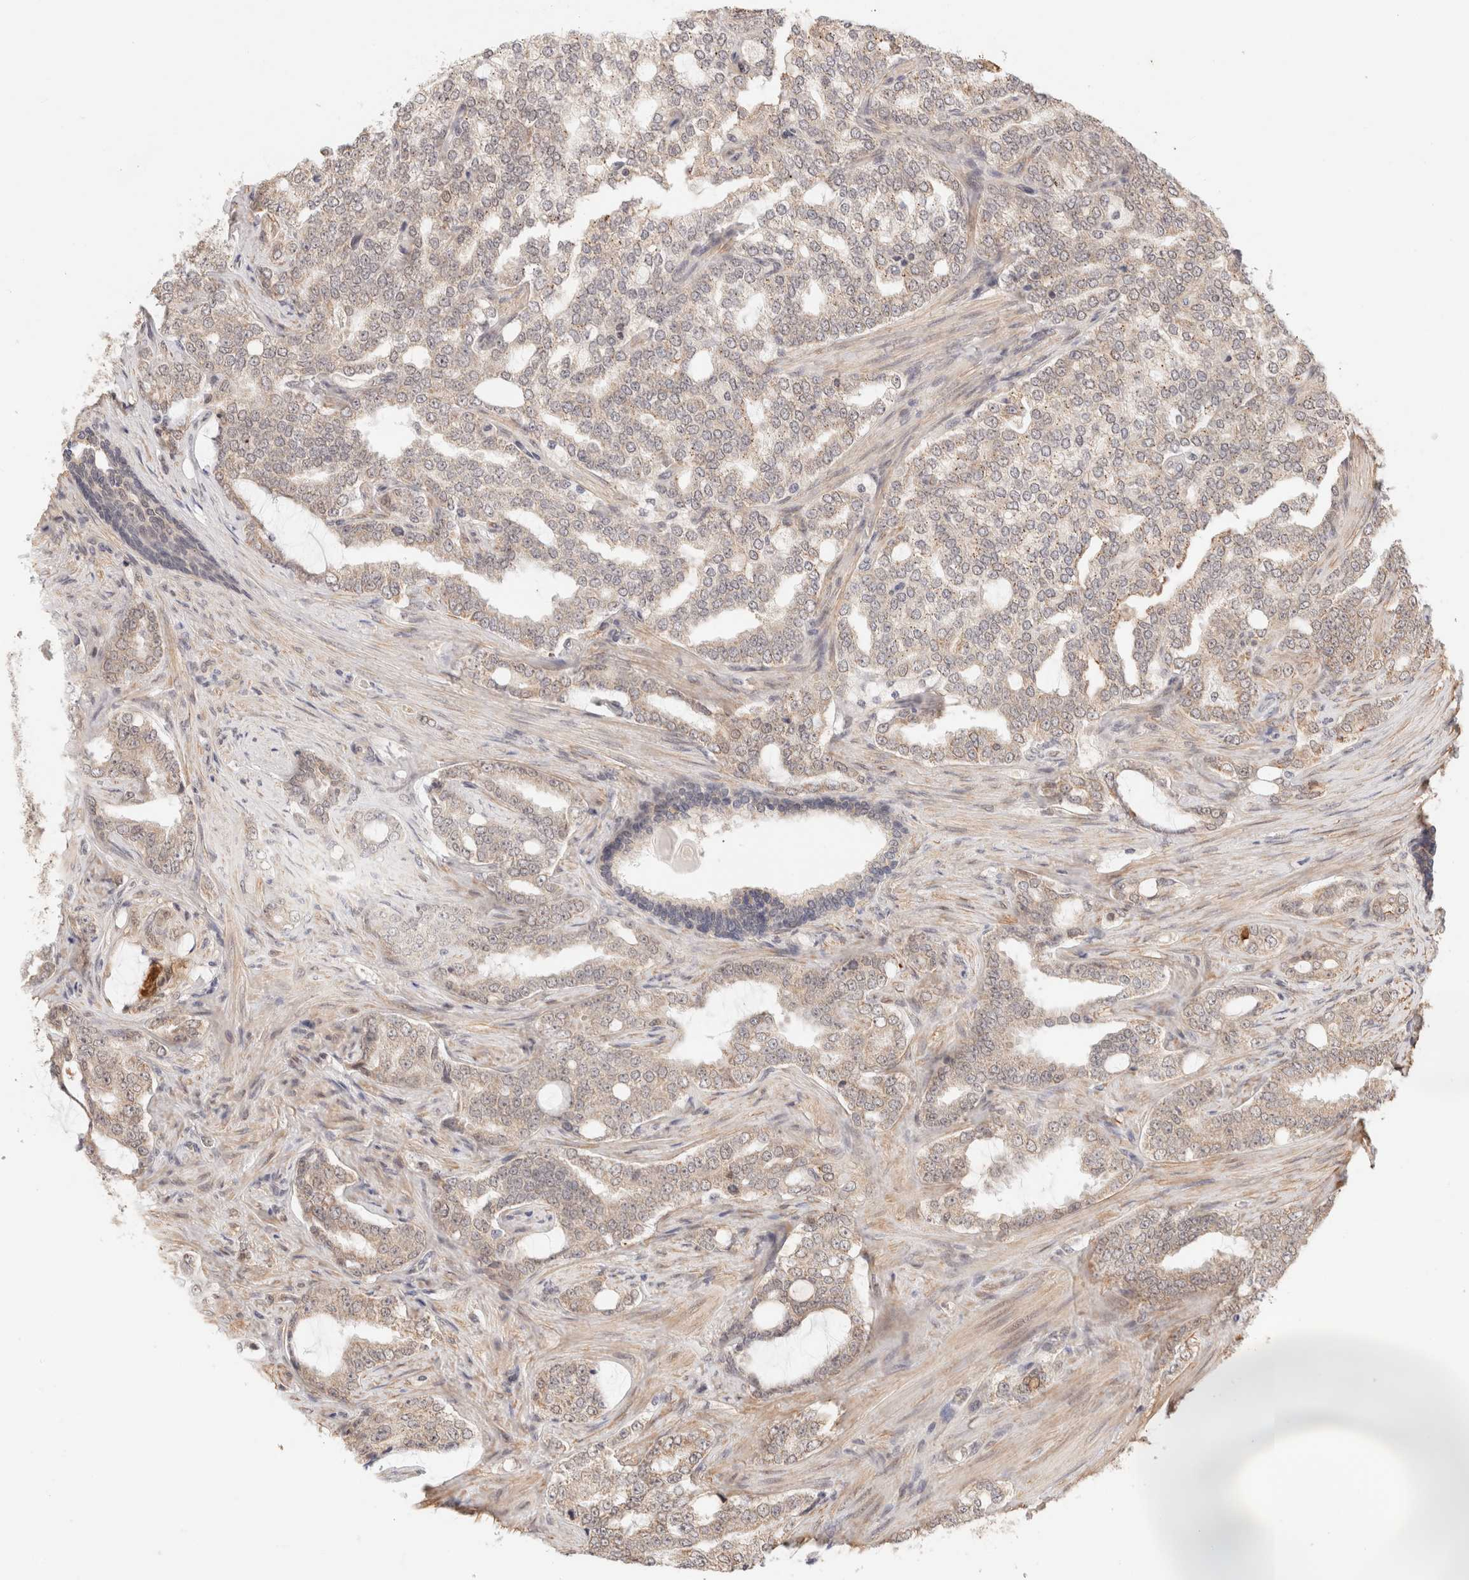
{"staining": {"intensity": "weak", "quantity": "25%-75%", "location": "cytoplasmic/membranous,nuclear"}, "tissue": "prostate cancer", "cell_type": "Tumor cells", "image_type": "cancer", "snomed": [{"axis": "morphology", "description": "Adenocarcinoma, High grade"}, {"axis": "topography", "description": "Prostate"}], "caption": "Immunohistochemical staining of human prostate adenocarcinoma (high-grade) exhibits low levels of weak cytoplasmic/membranous and nuclear expression in approximately 25%-75% of tumor cells.", "gene": "BRPF3", "patient": {"sex": "male", "age": 64}}